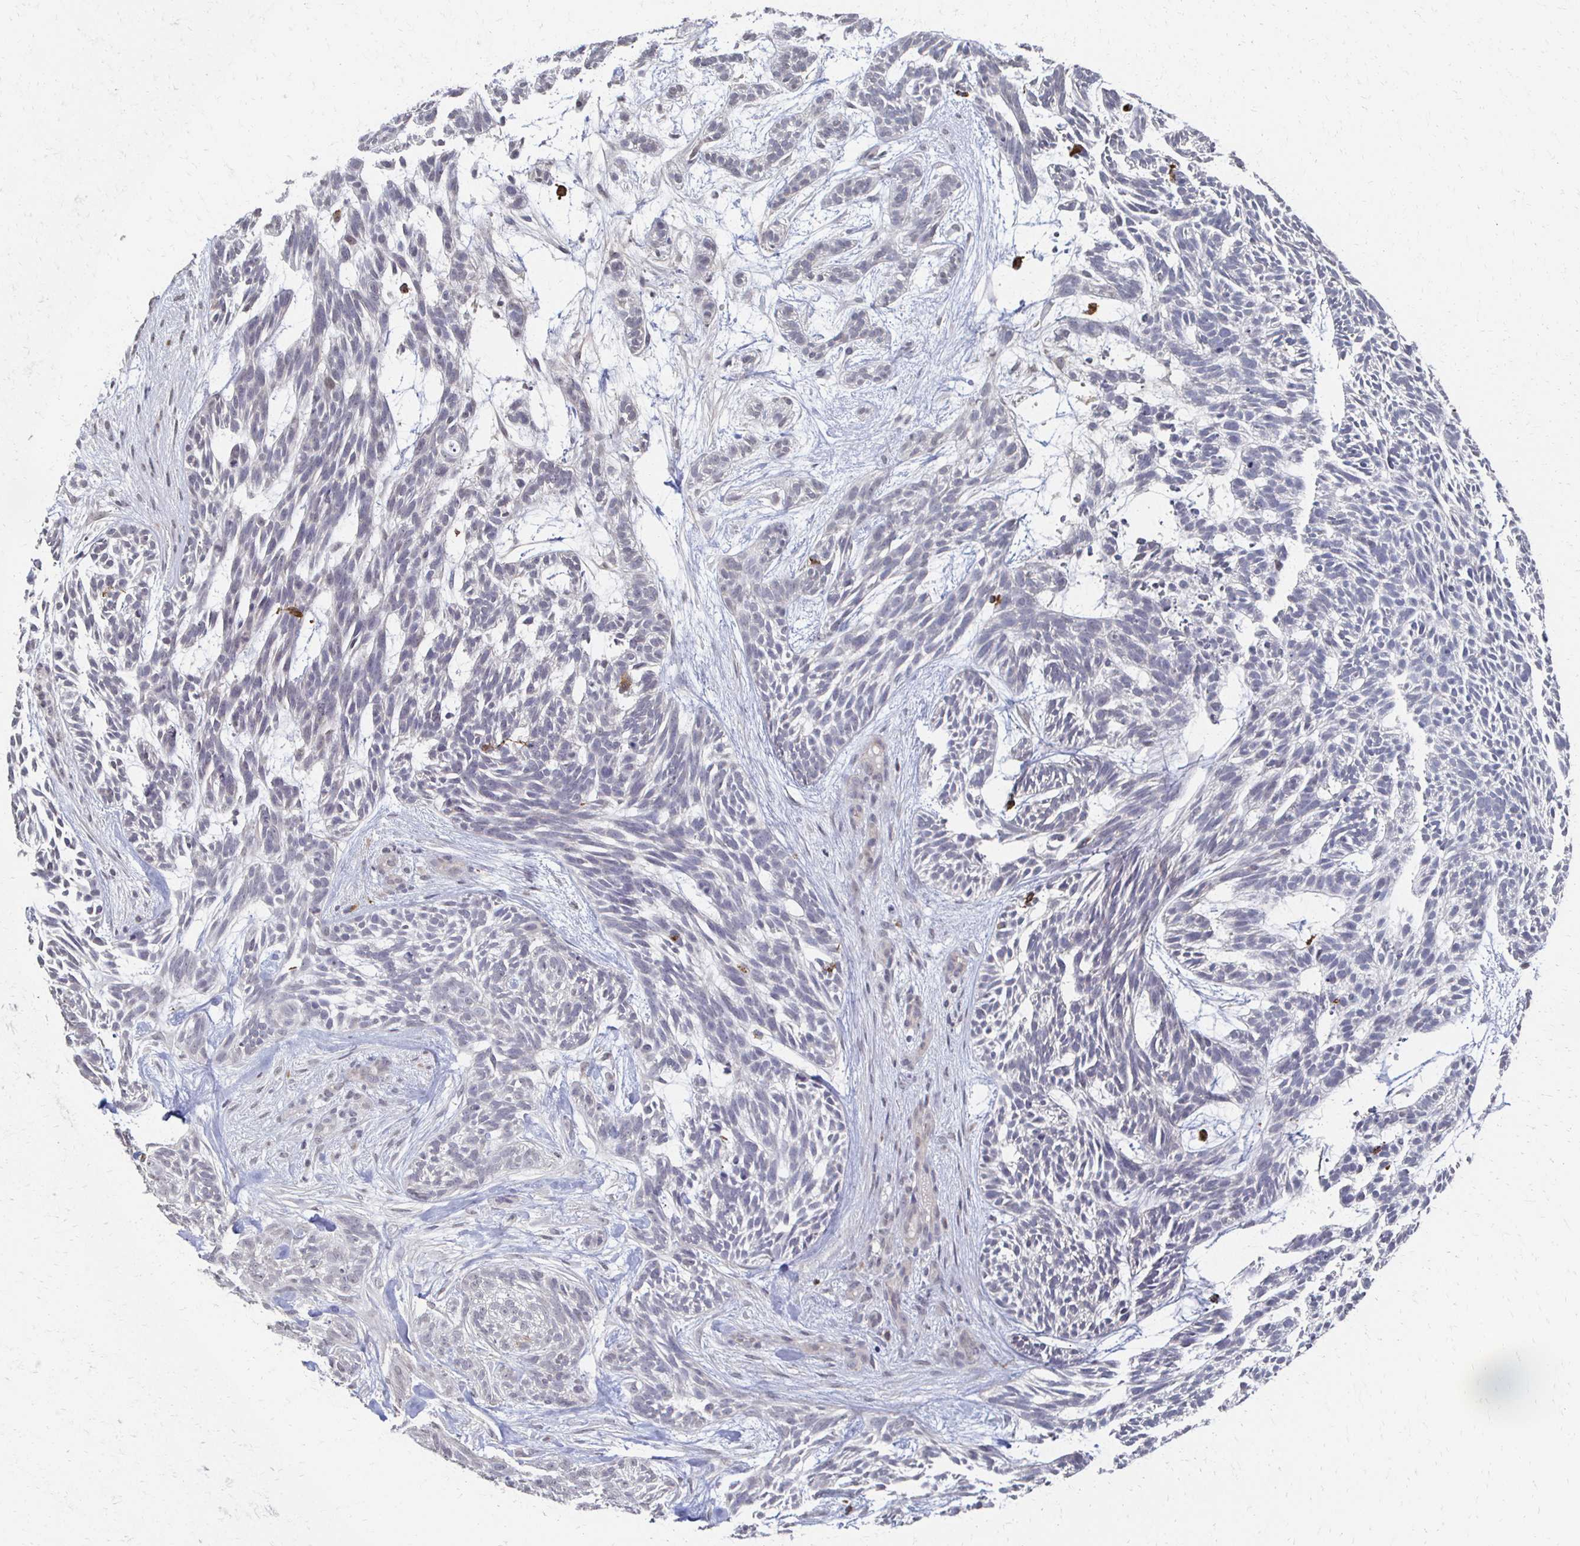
{"staining": {"intensity": "negative", "quantity": "none", "location": "none"}, "tissue": "skin cancer", "cell_type": "Tumor cells", "image_type": "cancer", "snomed": [{"axis": "morphology", "description": "Basal cell carcinoma"}, {"axis": "topography", "description": "Skin"}, {"axis": "topography", "description": "Skin, foot"}], "caption": "IHC micrograph of neoplastic tissue: human basal cell carcinoma (skin) stained with DAB reveals no significant protein positivity in tumor cells. (Stains: DAB IHC with hematoxylin counter stain, Microscopy: brightfield microscopy at high magnification).", "gene": "DAB1", "patient": {"sex": "female", "age": 77}}